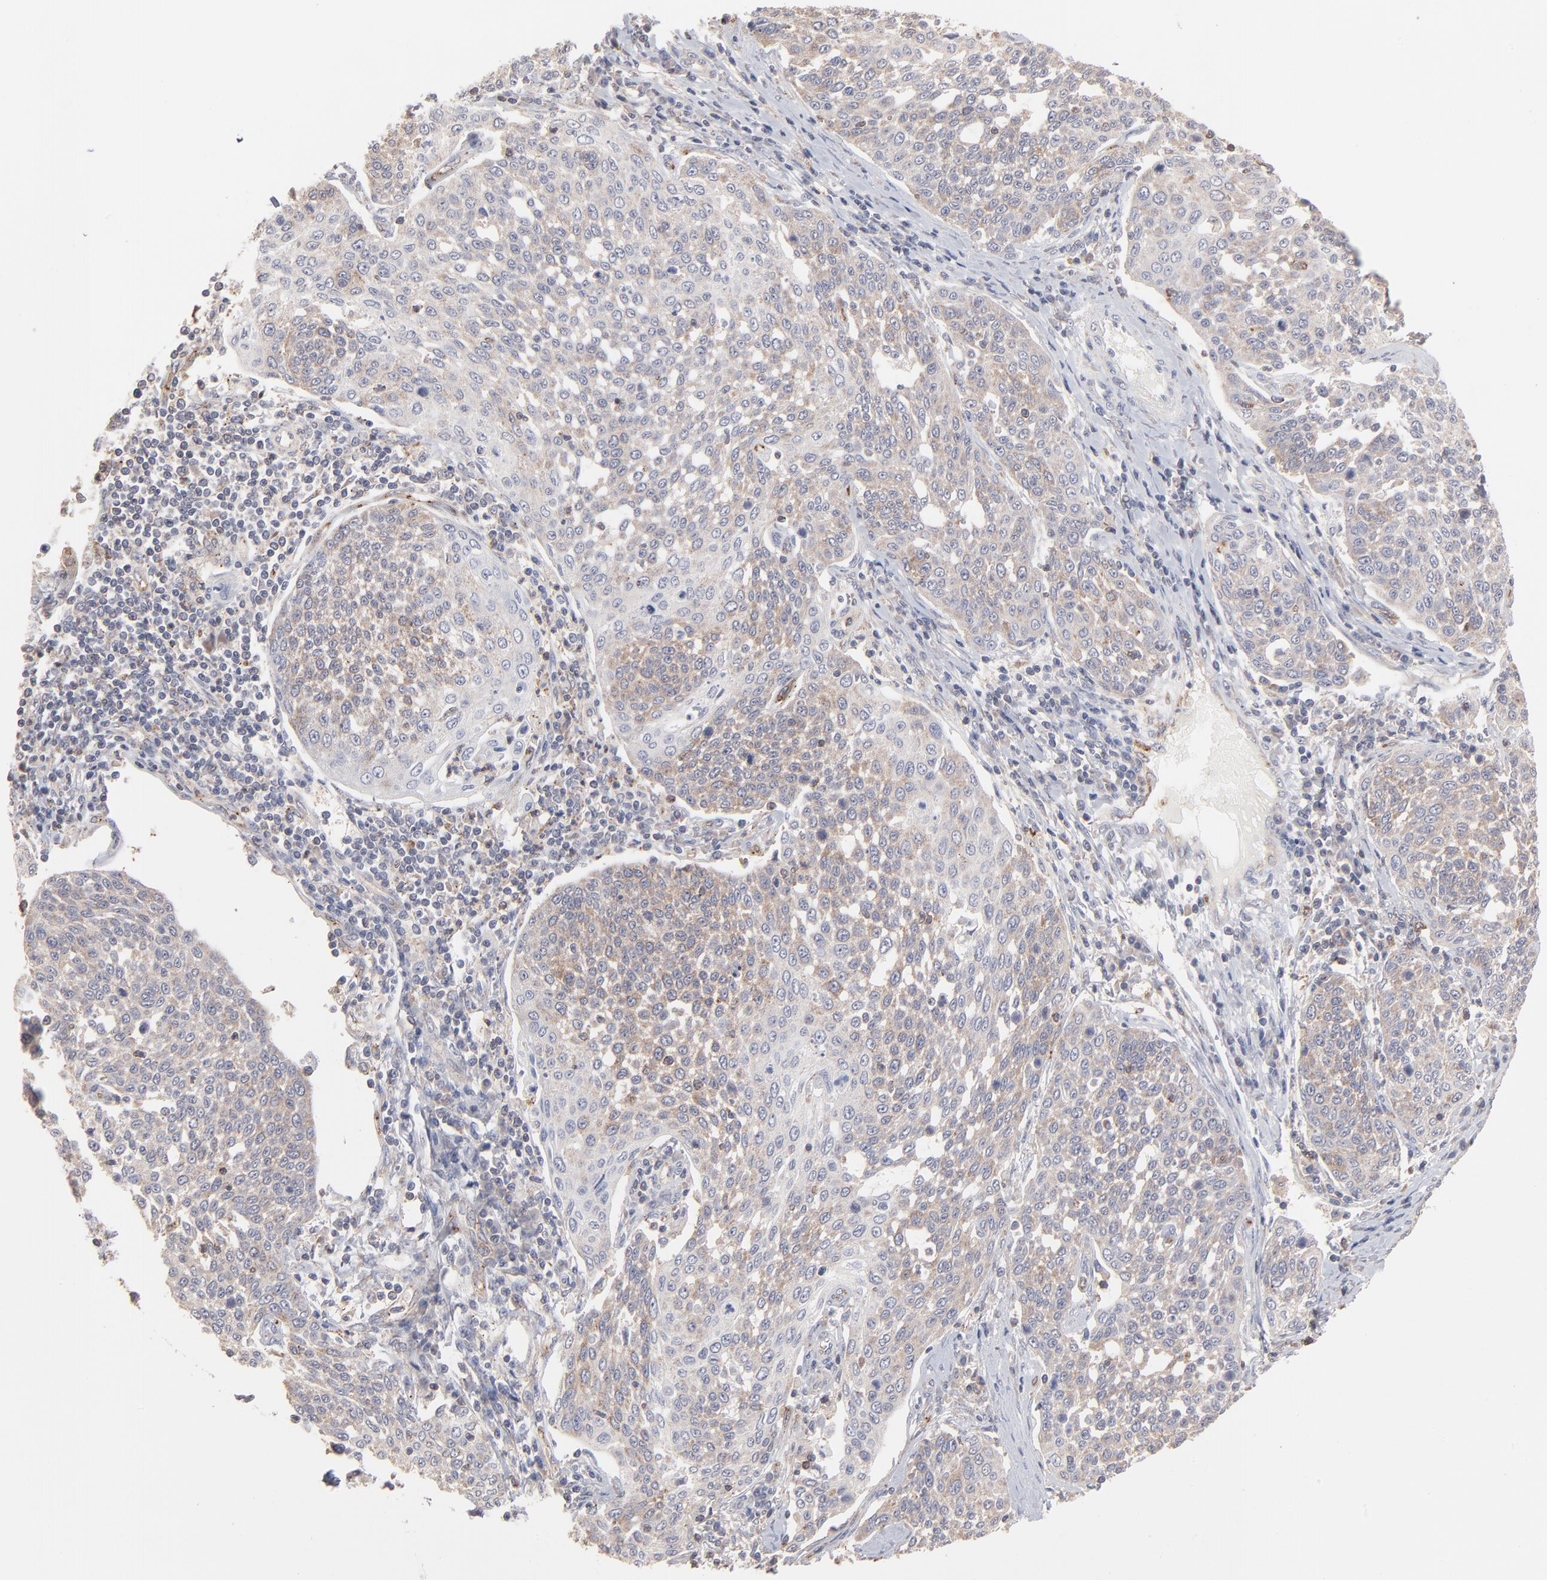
{"staining": {"intensity": "weak", "quantity": ">75%", "location": "cytoplasmic/membranous"}, "tissue": "cervical cancer", "cell_type": "Tumor cells", "image_type": "cancer", "snomed": [{"axis": "morphology", "description": "Squamous cell carcinoma, NOS"}, {"axis": "topography", "description": "Cervix"}], "caption": "IHC (DAB) staining of cervical cancer (squamous cell carcinoma) shows weak cytoplasmic/membranous protein positivity in approximately >75% of tumor cells. Using DAB (3,3'-diaminobenzidine) (brown) and hematoxylin (blue) stains, captured at high magnification using brightfield microscopy.", "gene": "IVNS1ABP", "patient": {"sex": "female", "age": 34}}